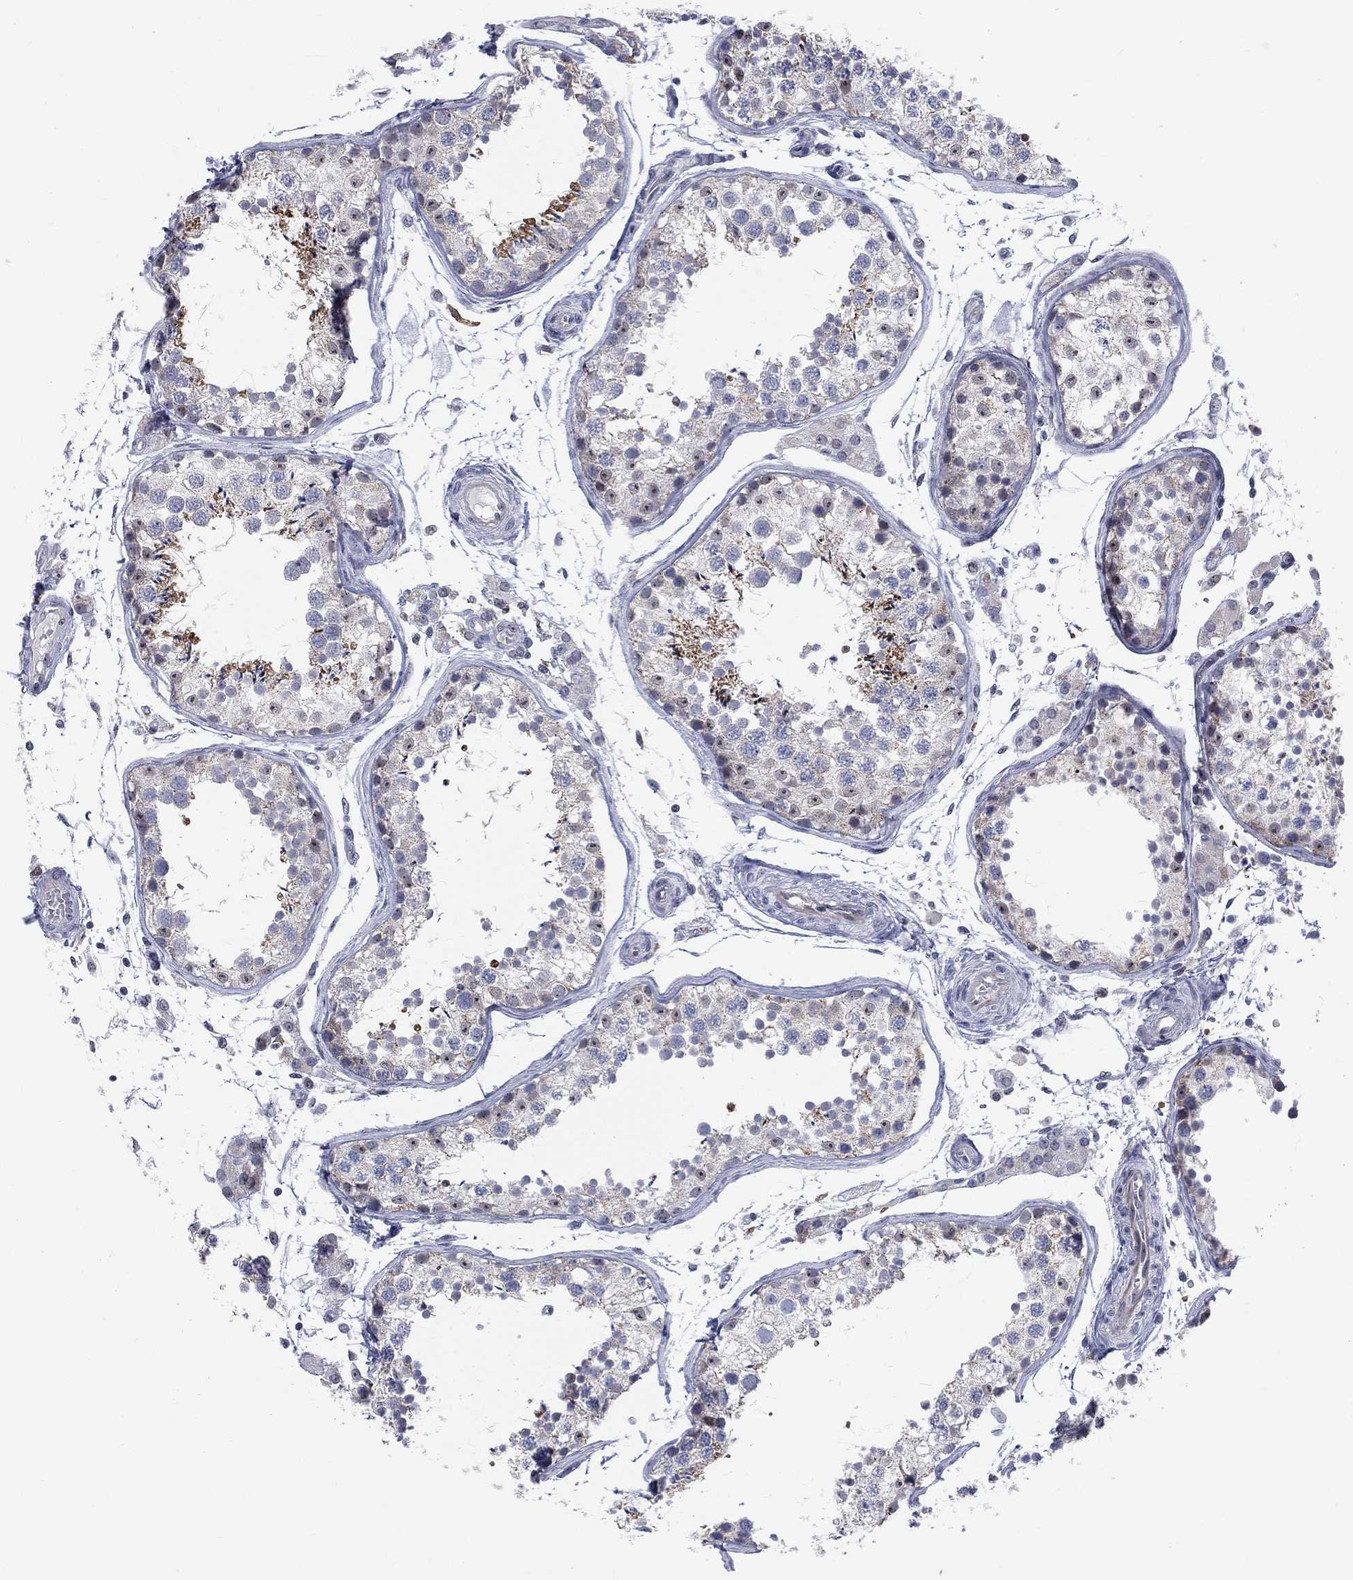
{"staining": {"intensity": "moderate", "quantity": "<25%", "location": "cytoplasmic/membranous"}, "tissue": "testis", "cell_type": "Cells in seminiferous ducts", "image_type": "normal", "snomed": [{"axis": "morphology", "description": "Normal tissue, NOS"}, {"axis": "topography", "description": "Testis"}], "caption": "Immunohistochemistry photomicrograph of normal testis stained for a protein (brown), which shows low levels of moderate cytoplasmic/membranous positivity in about <25% of cells in seminiferous ducts.", "gene": "CD22", "patient": {"sex": "male", "age": 29}}